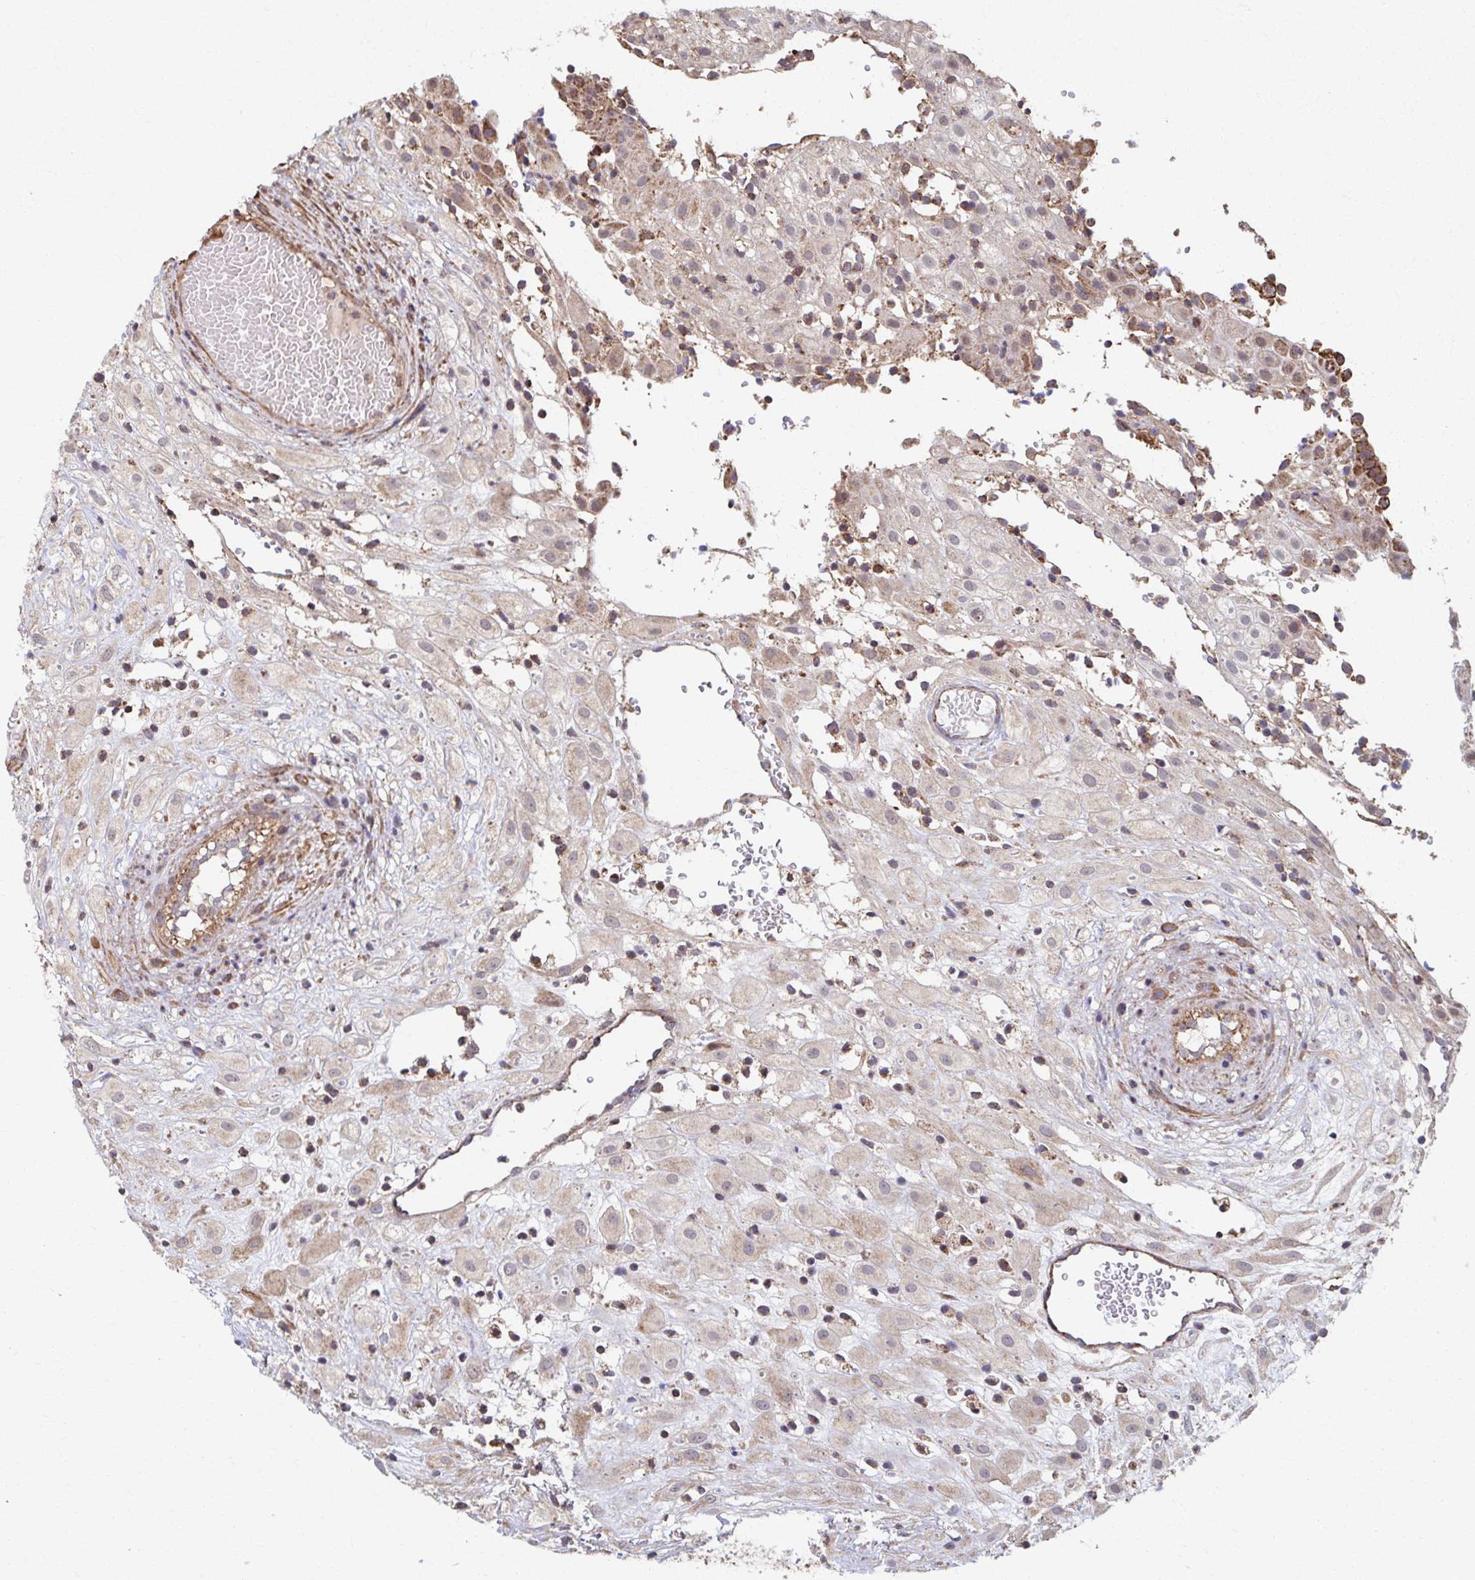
{"staining": {"intensity": "weak", "quantity": "25%-75%", "location": "cytoplasmic/membranous"}, "tissue": "placenta", "cell_type": "Decidual cells", "image_type": "normal", "snomed": [{"axis": "morphology", "description": "Normal tissue, NOS"}, {"axis": "topography", "description": "Placenta"}], "caption": "Immunohistochemical staining of benign placenta demonstrates 25%-75% levels of weak cytoplasmic/membranous protein positivity in approximately 25%-75% of decidual cells.", "gene": "KLHL34", "patient": {"sex": "female", "age": 24}}